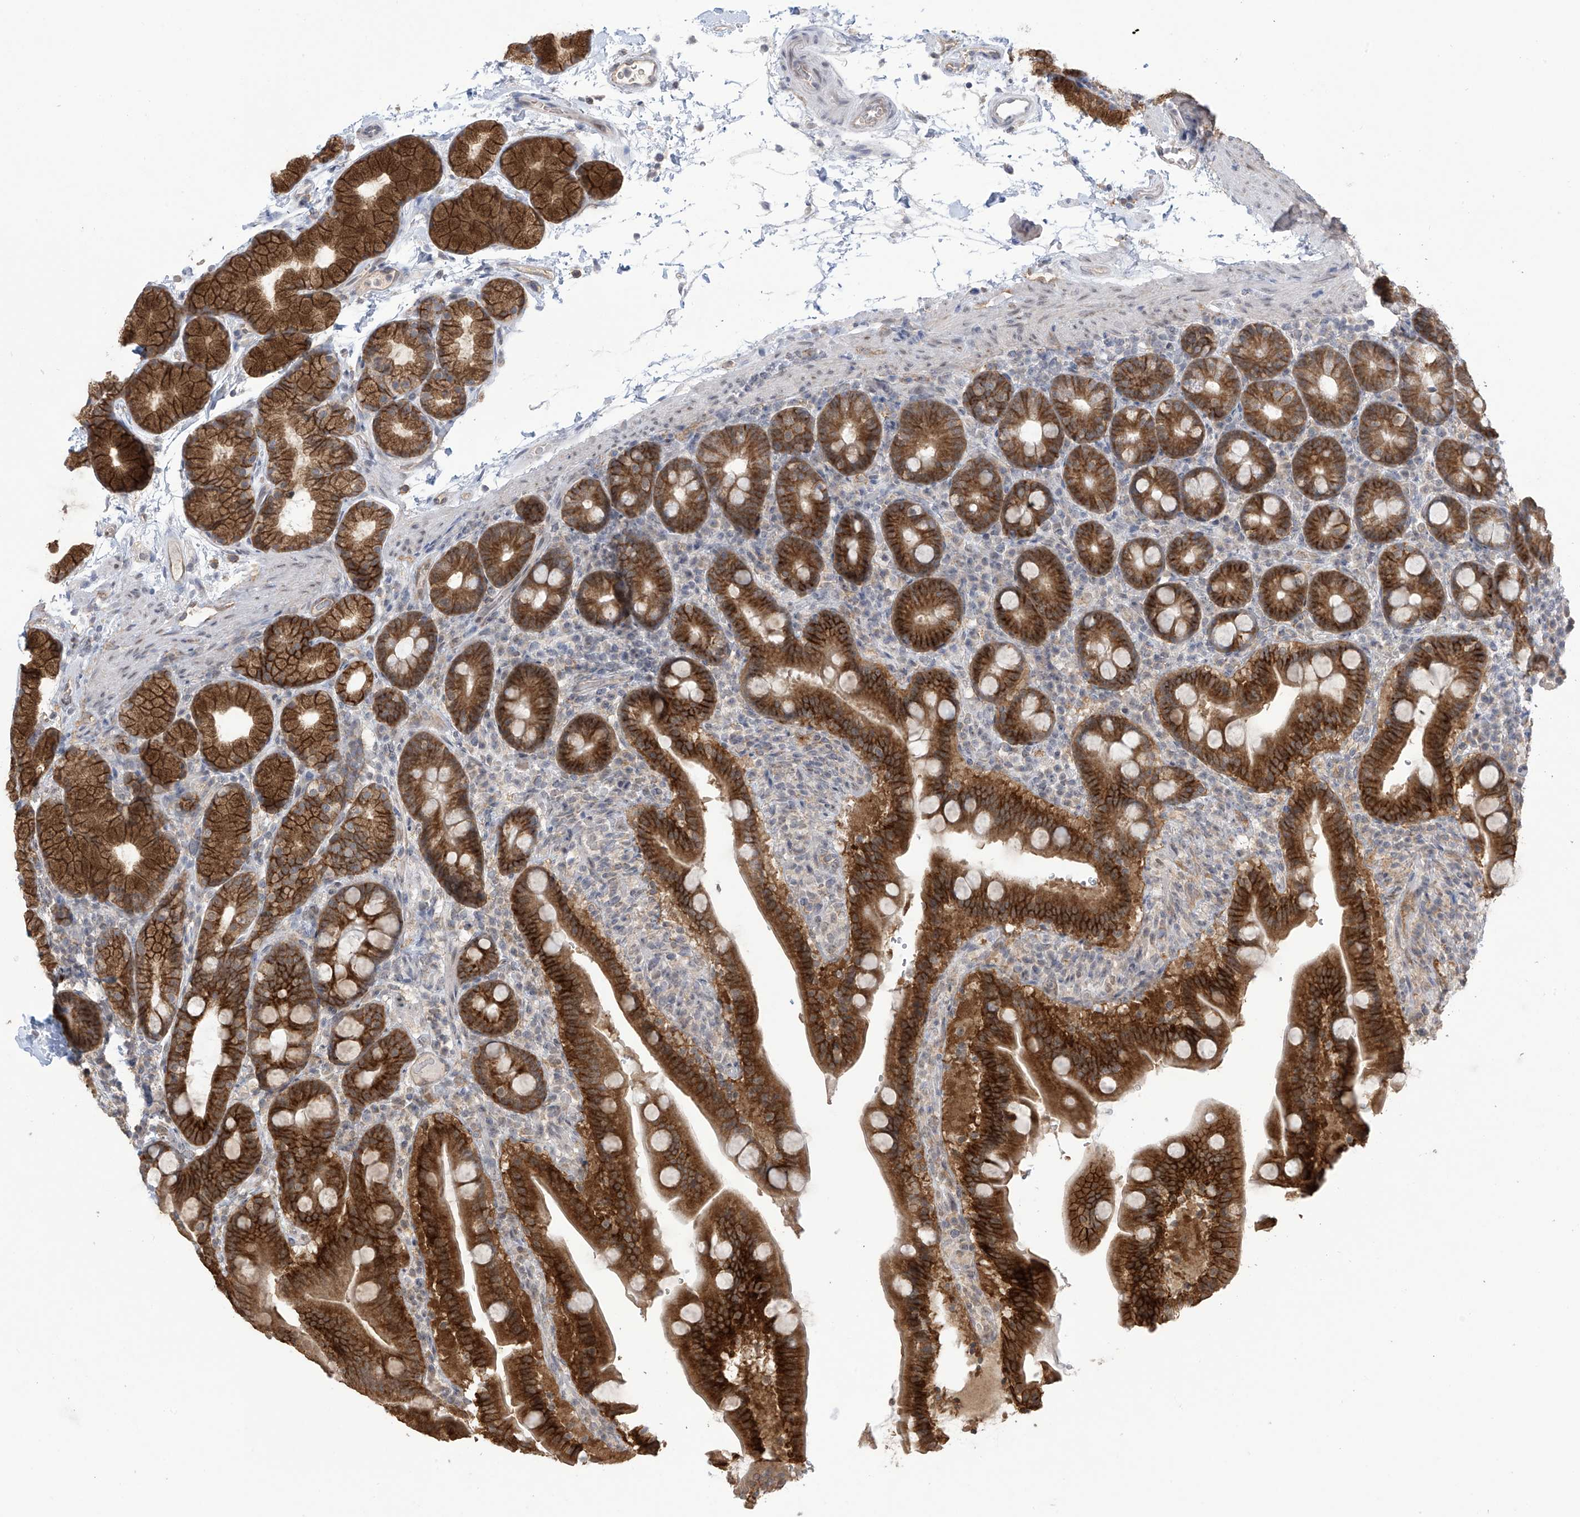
{"staining": {"intensity": "strong", "quantity": ">75%", "location": "cytoplasmic/membranous"}, "tissue": "duodenum", "cell_type": "Glandular cells", "image_type": "normal", "snomed": [{"axis": "morphology", "description": "Normal tissue, NOS"}, {"axis": "topography", "description": "Duodenum"}], "caption": "Approximately >75% of glandular cells in unremarkable human duodenum display strong cytoplasmic/membranous protein positivity as visualized by brown immunohistochemical staining.", "gene": "KIAA1522", "patient": {"sex": "male", "age": 54}}